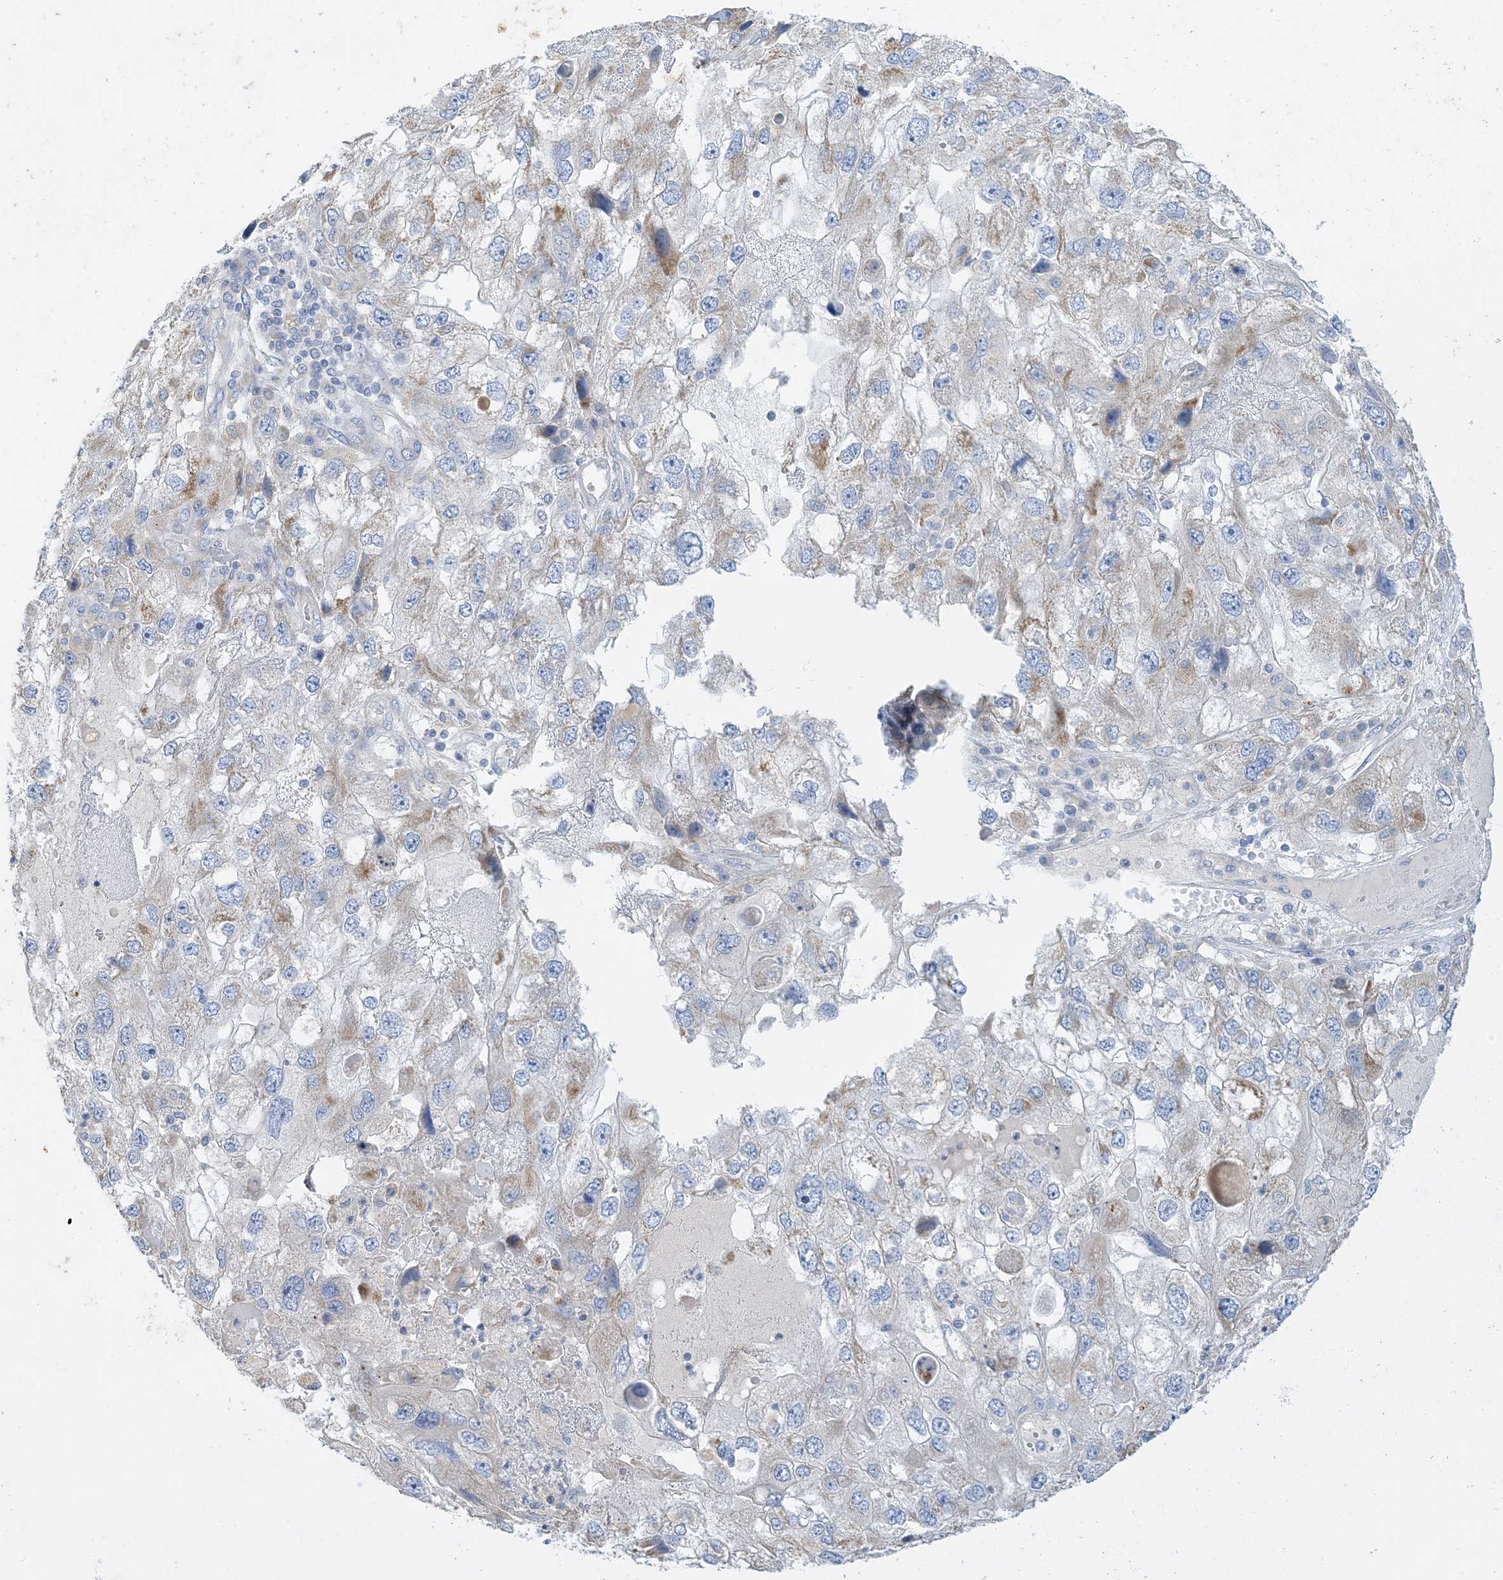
{"staining": {"intensity": "negative", "quantity": "none", "location": "none"}, "tissue": "endometrial cancer", "cell_type": "Tumor cells", "image_type": "cancer", "snomed": [{"axis": "morphology", "description": "Adenocarcinoma, NOS"}, {"axis": "topography", "description": "Endometrium"}], "caption": "Endometrial cancer was stained to show a protein in brown. There is no significant staining in tumor cells. (DAB IHC with hematoxylin counter stain).", "gene": "ZCCHC18", "patient": {"sex": "female", "age": 49}}